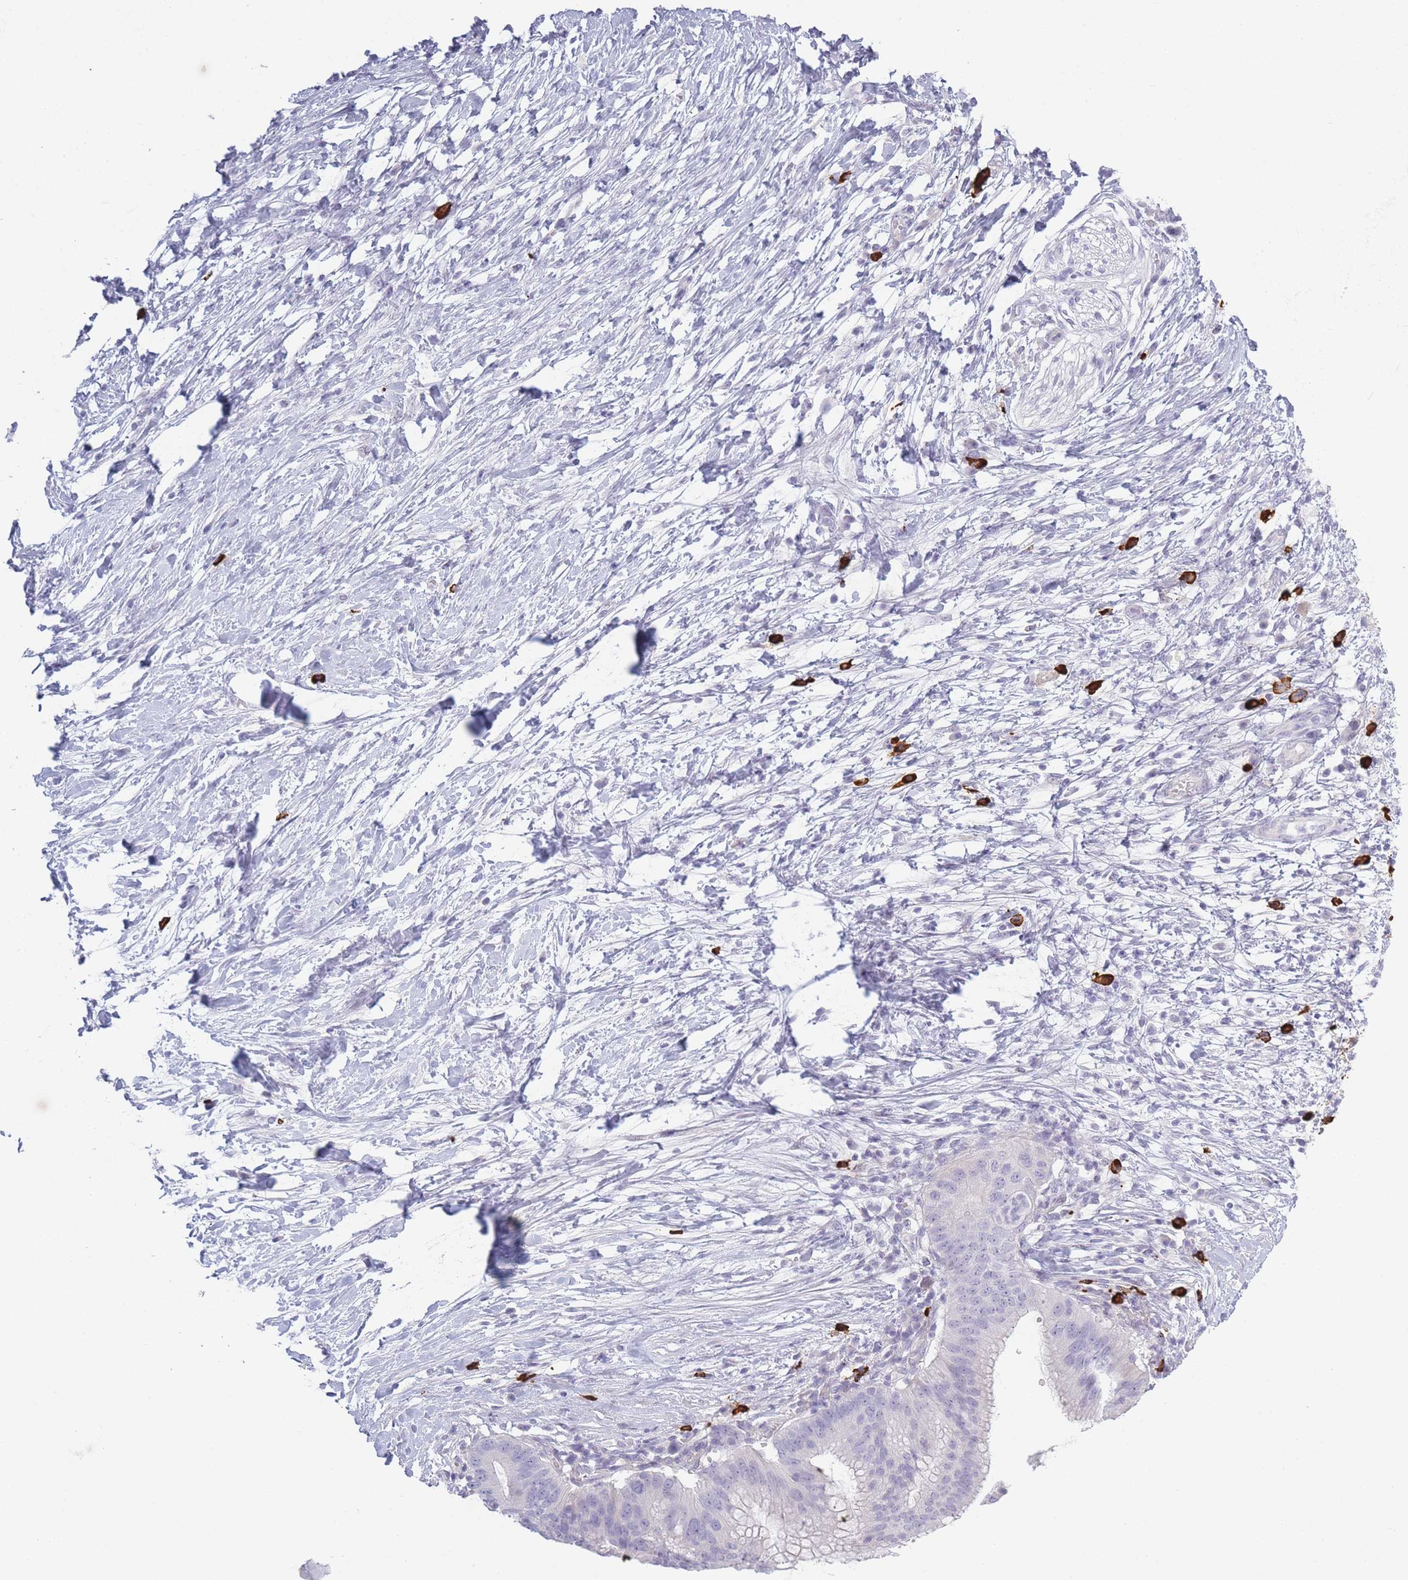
{"staining": {"intensity": "negative", "quantity": "none", "location": "none"}, "tissue": "pancreatic cancer", "cell_type": "Tumor cells", "image_type": "cancer", "snomed": [{"axis": "morphology", "description": "Adenocarcinoma, NOS"}, {"axis": "topography", "description": "Pancreas"}], "caption": "IHC photomicrograph of neoplastic tissue: pancreatic adenocarcinoma stained with DAB reveals no significant protein positivity in tumor cells.", "gene": "PLEKHG2", "patient": {"sex": "male", "age": 68}}